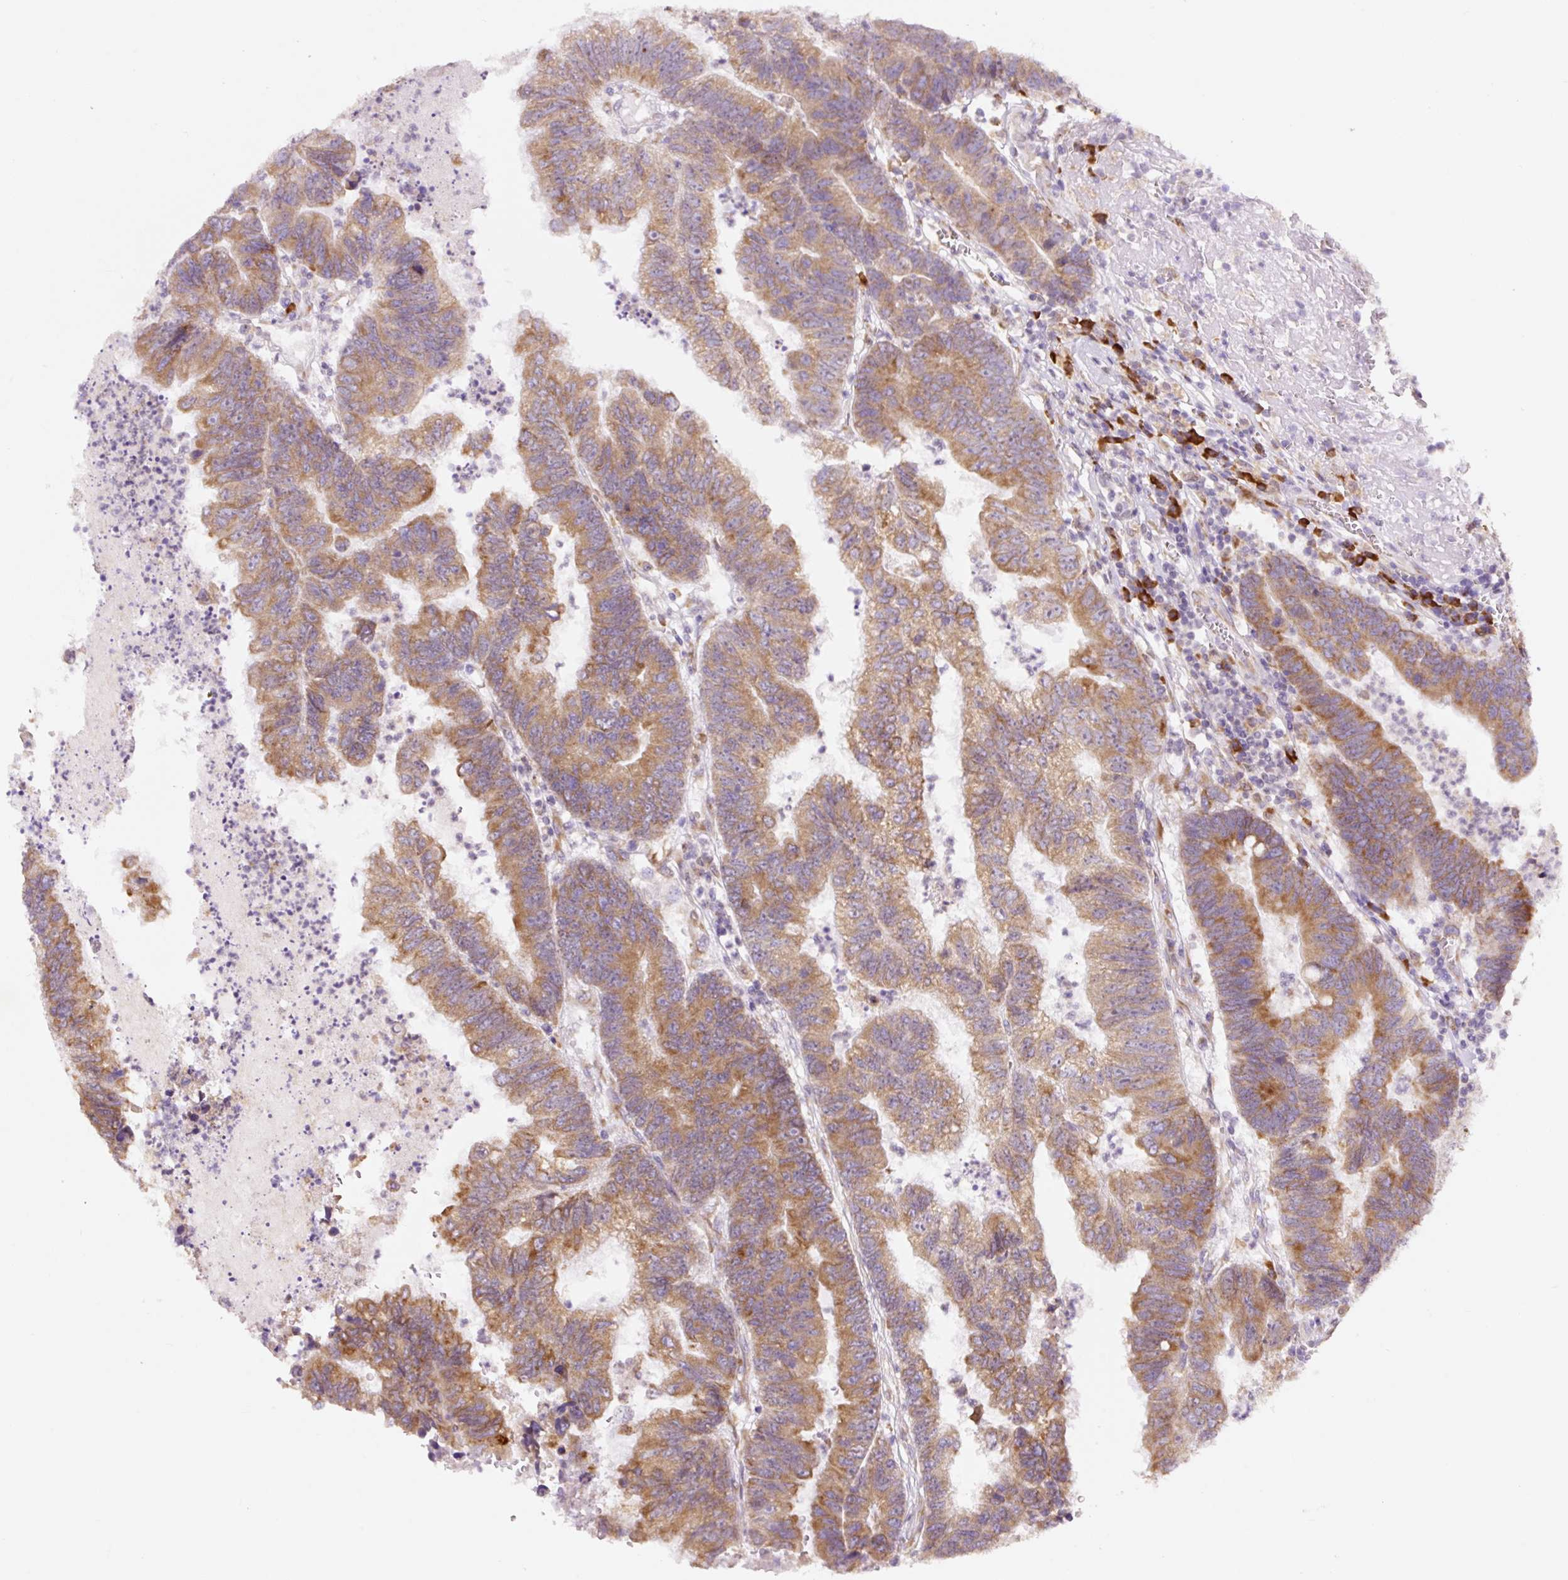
{"staining": {"intensity": "moderate", "quantity": ">75%", "location": "cytoplasmic/membranous"}, "tissue": "colorectal cancer", "cell_type": "Tumor cells", "image_type": "cancer", "snomed": [{"axis": "morphology", "description": "Adenocarcinoma, NOS"}, {"axis": "topography", "description": "Colon"}], "caption": "Tumor cells exhibit medium levels of moderate cytoplasmic/membranous expression in about >75% of cells in human colorectal cancer (adenocarcinoma). (IHC, brightfield microscopy, high magnification).", "gene": "DDOST", "patient": {"sex": "female", "age": 48}}